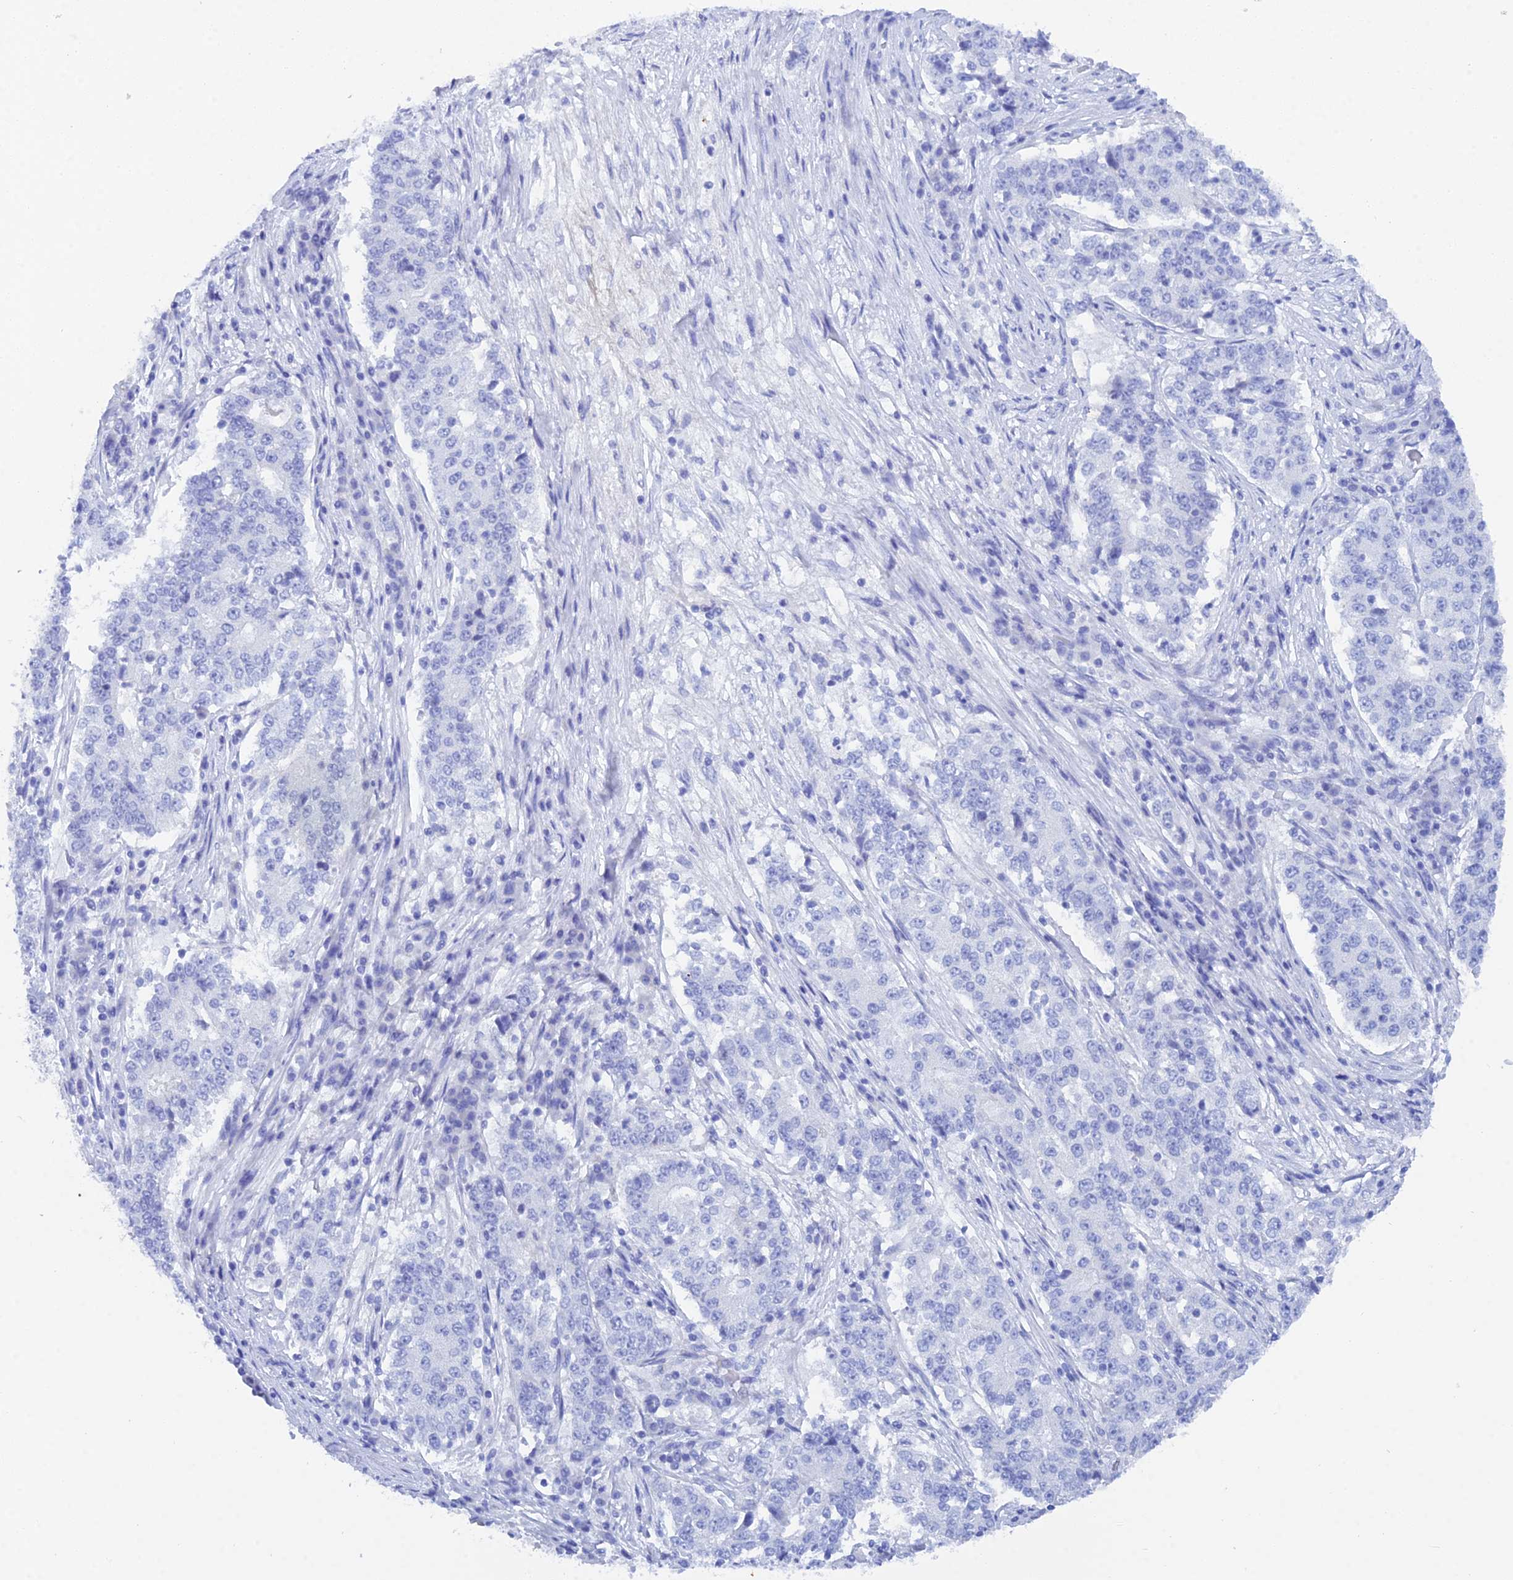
{"staining": {"intensity": "negative", "quantity": "none", "location": "none"}, "tissue": "stomach cancer", "cell_type": "Tumor cells", "image_type": "cancer", "snomed": [{"axis": "morphology", "description": "Adenocarcinoma, NOS"}, {"axis": "topography", "description": "Stomach"}], "caption": "The micrograph displays no significant expression in tumor cells of stomach cancer.", "gene": "REG1A", "patient": {"sex": "male", "age": 59}}